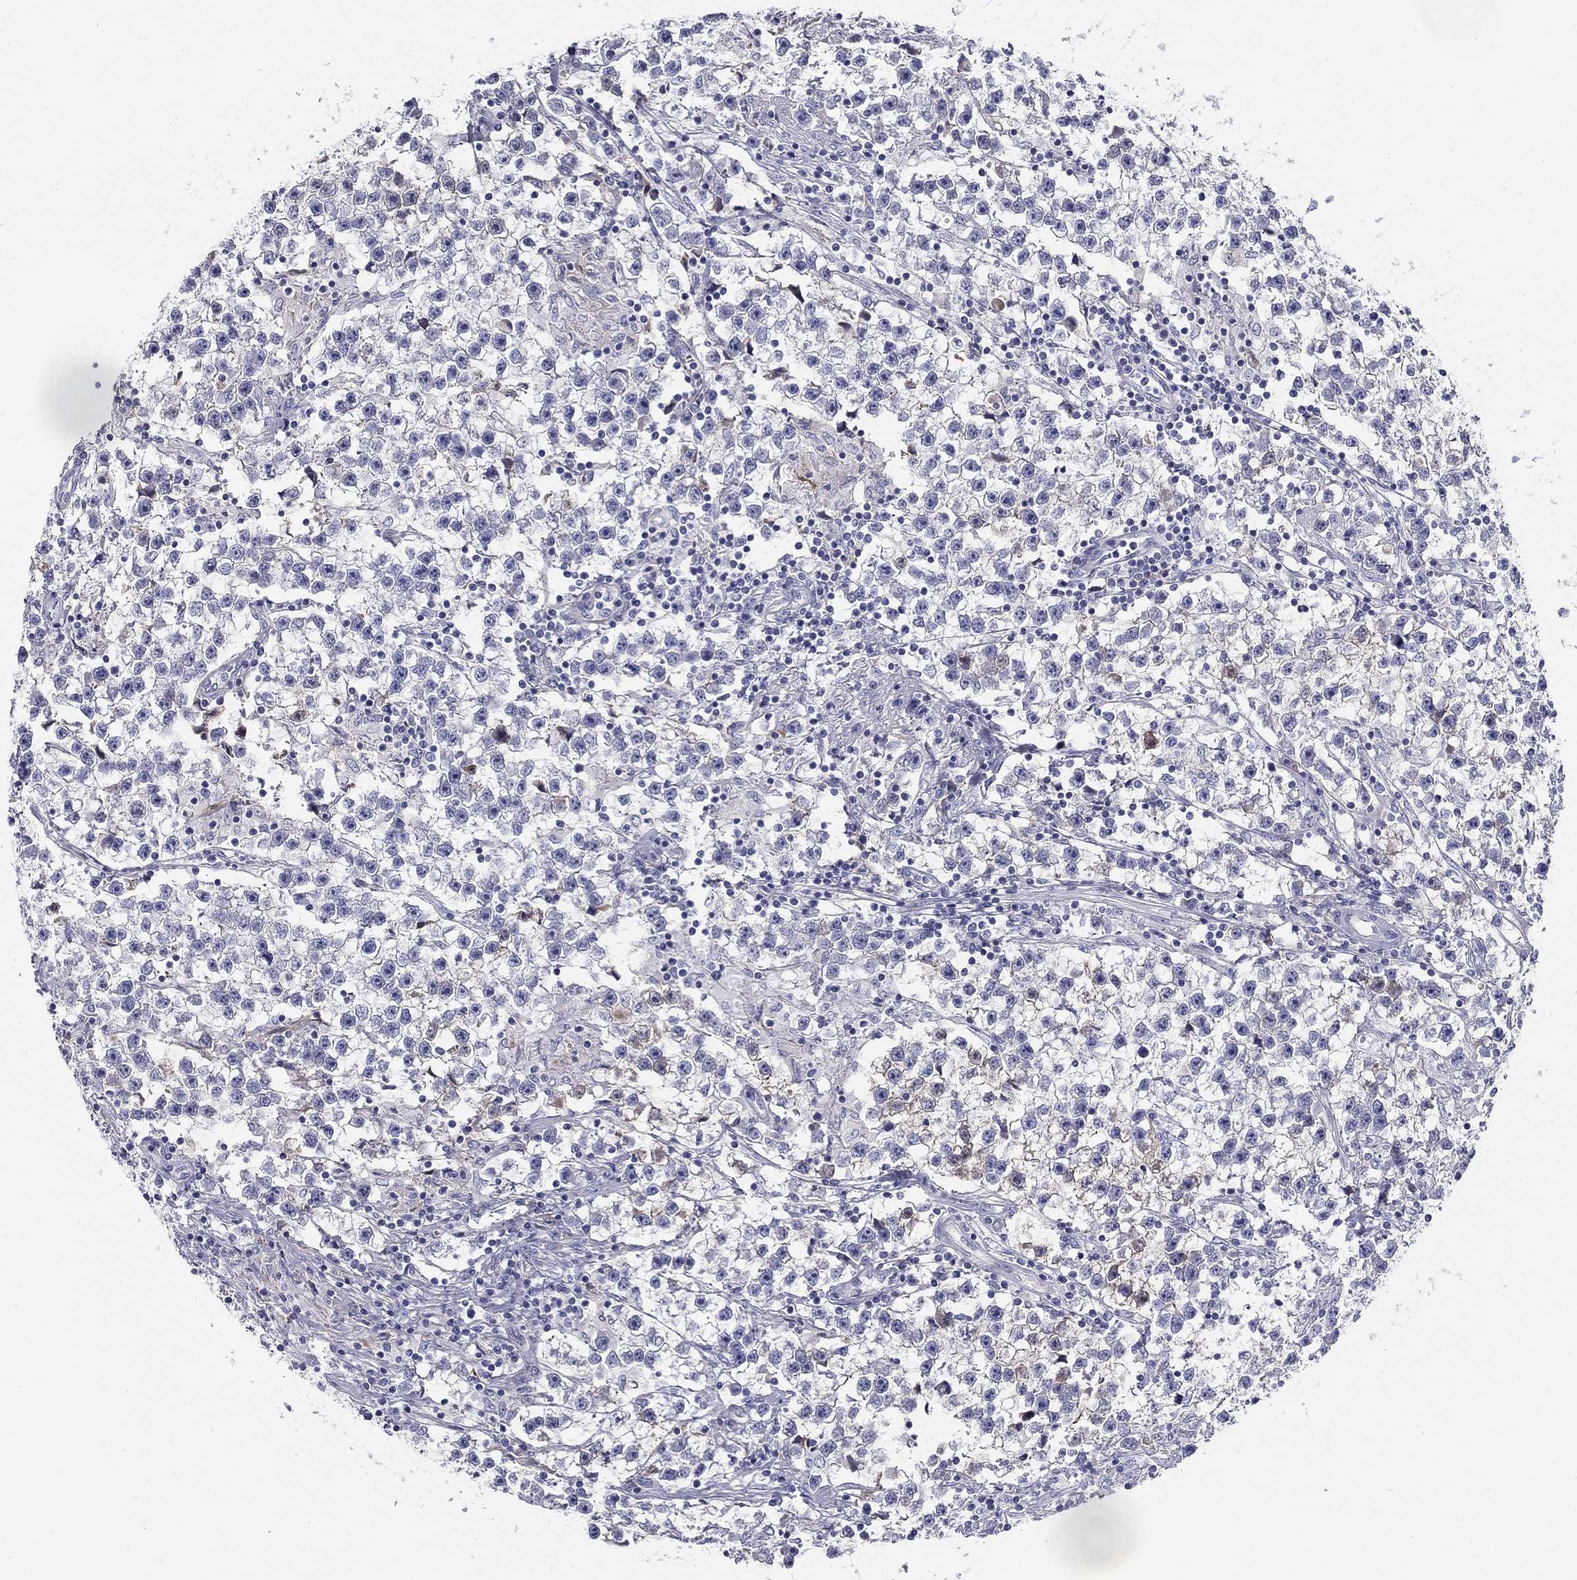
{"staining": {"intensity": "negative", "quantity": "none", "location": "none"}, "tissue": "testis cancer", "cell_type": "Tumor cells", "image_type": "cancer", "snomed": [{"axis": "morphology", "description": "Seminoma, NOS"}, {"axis": "topography", "description": "Testis"}], "caption": "Immunohistochemistry of testis cancer exhibits no expression in tumor cells. (DAB (3,3'-diaminobenzidine) IHC, high magnification).", "gene": "CPLX4", "patient": {"sex": "male", "age": 59}}